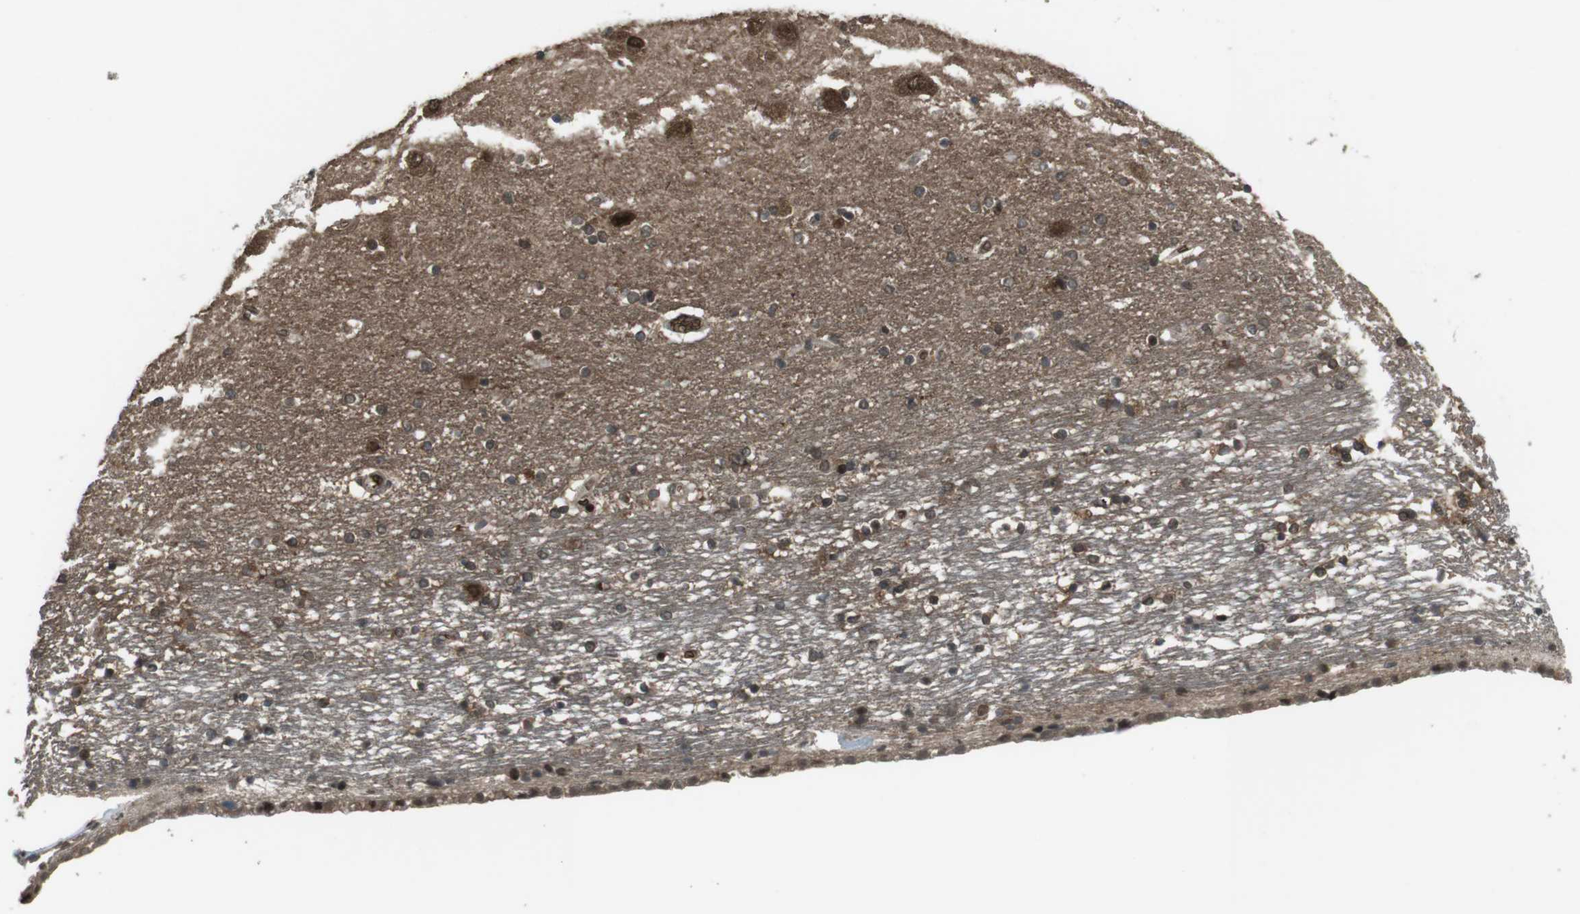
{"staining": {"intensity": "moderate", "quantity": ">75%", "location": "cytoplasmic/membranous,nuclear"}, "tissue": "hippocampus", "cell_type": "Glial cells", "image_type": "normal", "snomed": [{"axis": "morphology", "description": "Normal tissue, NOS"}, {"axis": "topography", "description": "Hippocampus"}], "caption": "Moderate cytoplasmic/membranous,nuclear protein expression is present in approximately >75% of glial cells in hippocampus. Ihc stains the protein in brown and the nuclei are stained blue.", "gene": "SLITRK5", "patient": {"sex": "female", "age": 54}}